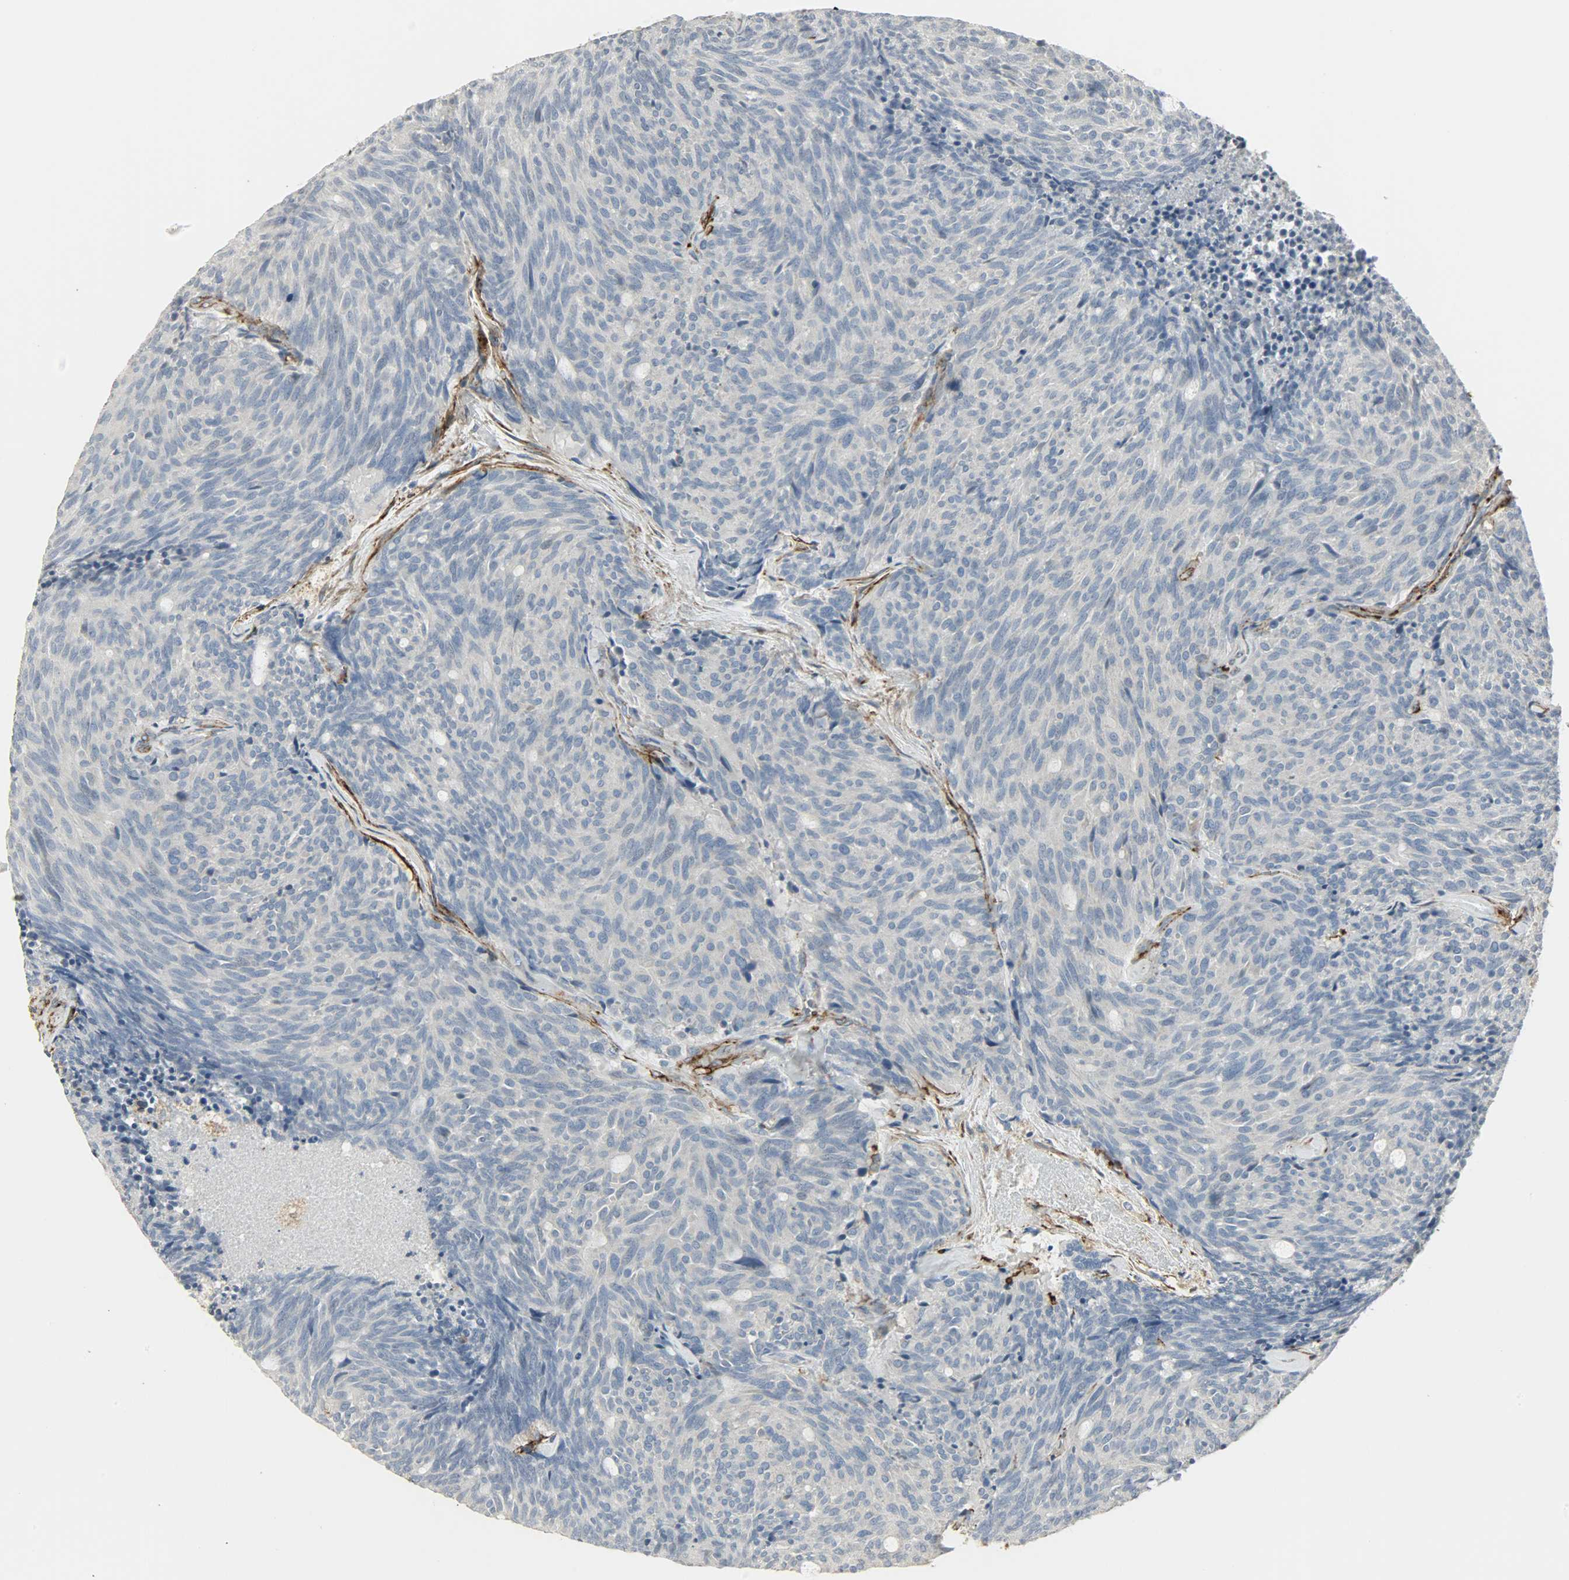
{"staining": {"intensity": "negative", "quantity": "none", "location": "none"}, "tissue": "carcinoid", "cell_type": "Tumor cells", "image_type": "cancer", "snomed": [{"axis": "morphology", "description": "Carcinoid, malignant, NOS"}, {"axis": "topography", "description": "Pancreas"}], "caption": "The histopathology image displays no significant expression in tumor cells of carcinoid.", "gene": "ENPEP", "patient": {"sex": "female", "age": 54}}